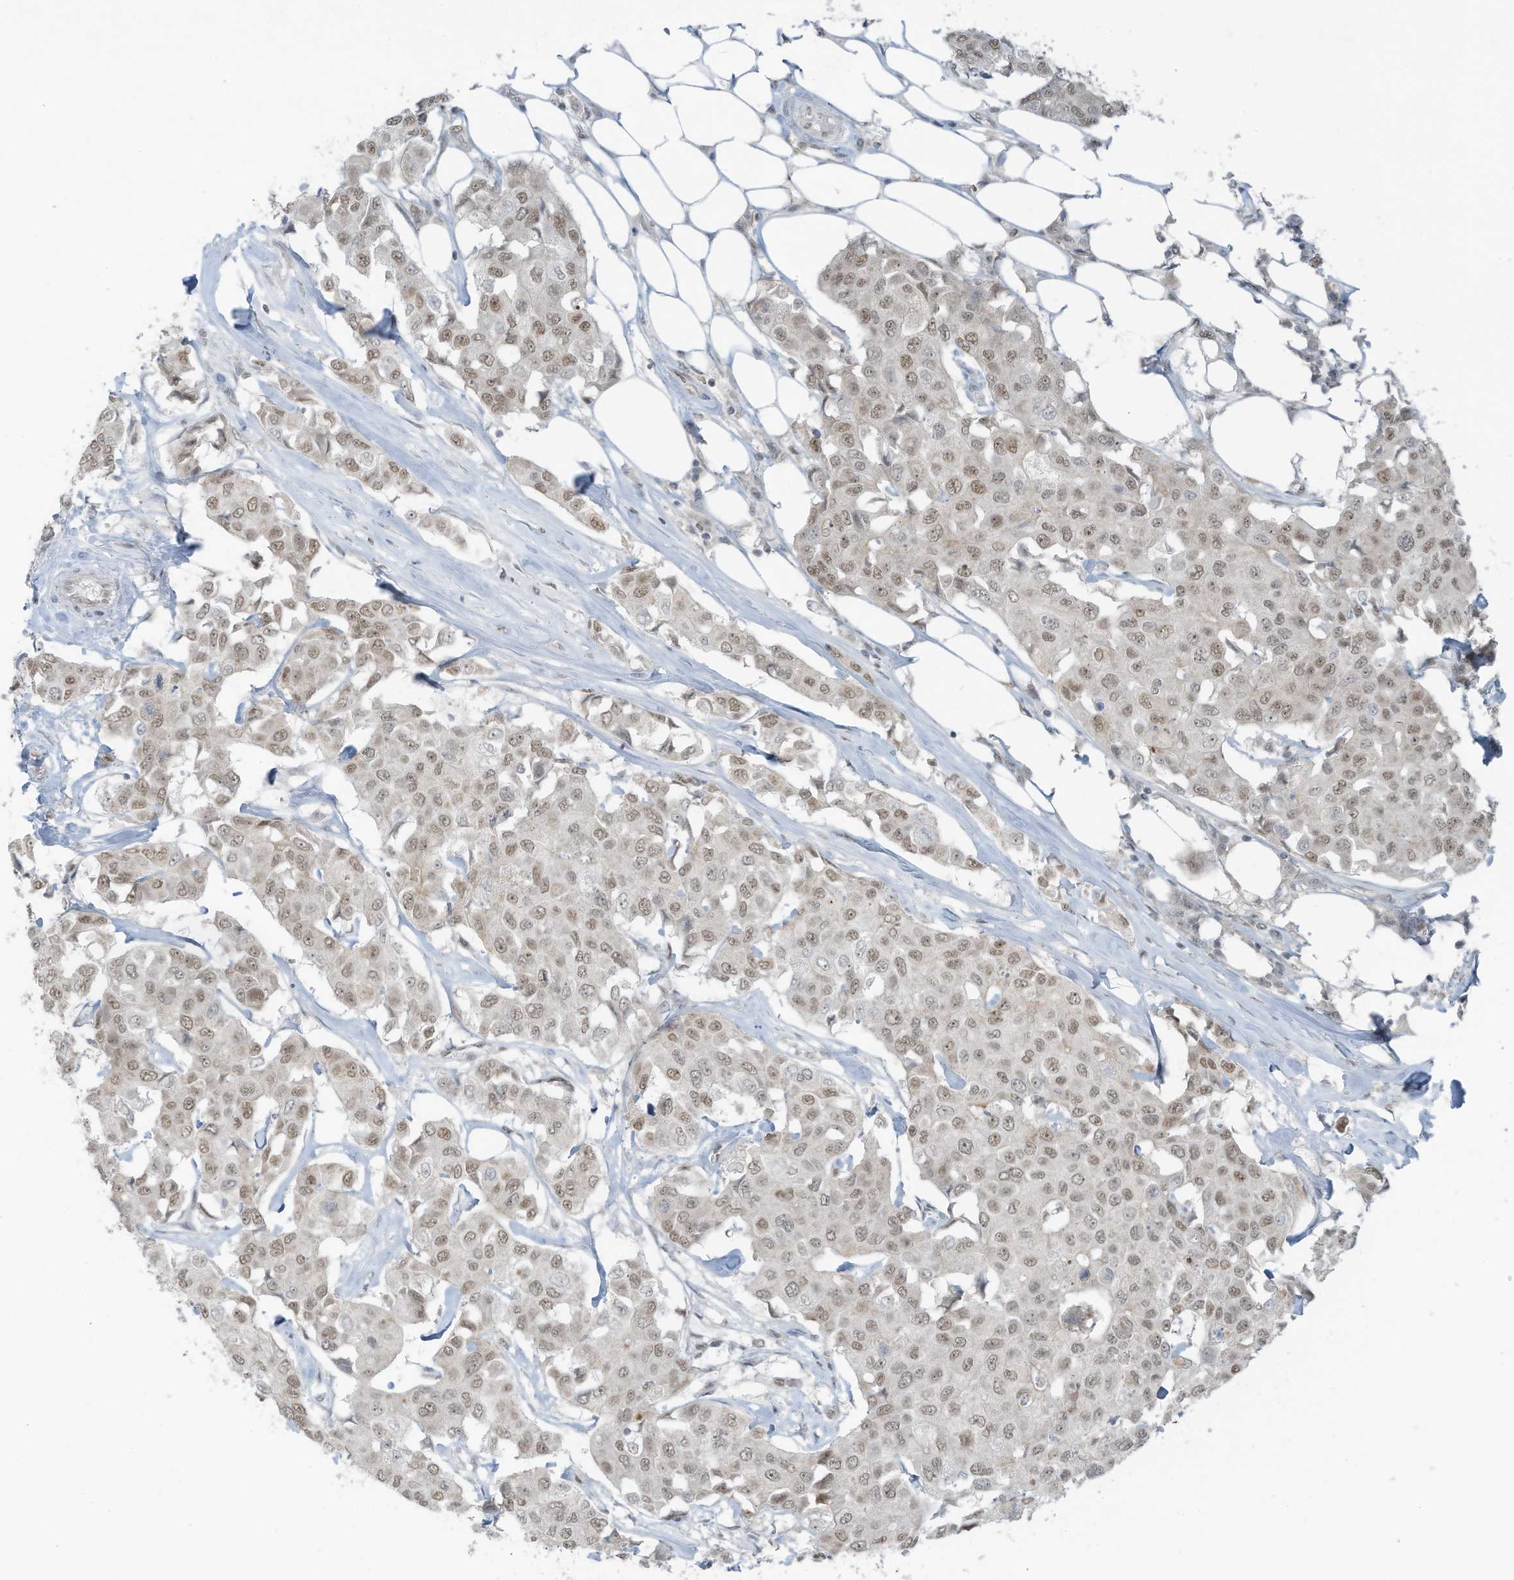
{"staining": {"intensity": "moderate", "quantity": ">75%", "location": "nuclear"}, "tissue": "breast cancer", "cell_type": "Tumor cells", "image_type": "cancer", "snomed": [{"axis": "morphology", "description": "Duct carcinoma"}, {"axis": "topography", "description": "Breast"}], "caption": "Immunohistochemistry (IHC) staining of breast invasive ductal carcinoma, which demonstrates medium levels of moderate nuclear expression in approximately >75% of tumor cells indicating moderate nuclear protein staining. The staining was performed using DAB (3,3'-diaminobenzidine) (brown) for protein detection and nuclei were counterstained in hematoxylin (blue).", "gene": "WRNIP1", "patient": {"sex": "female", "age": 80}}